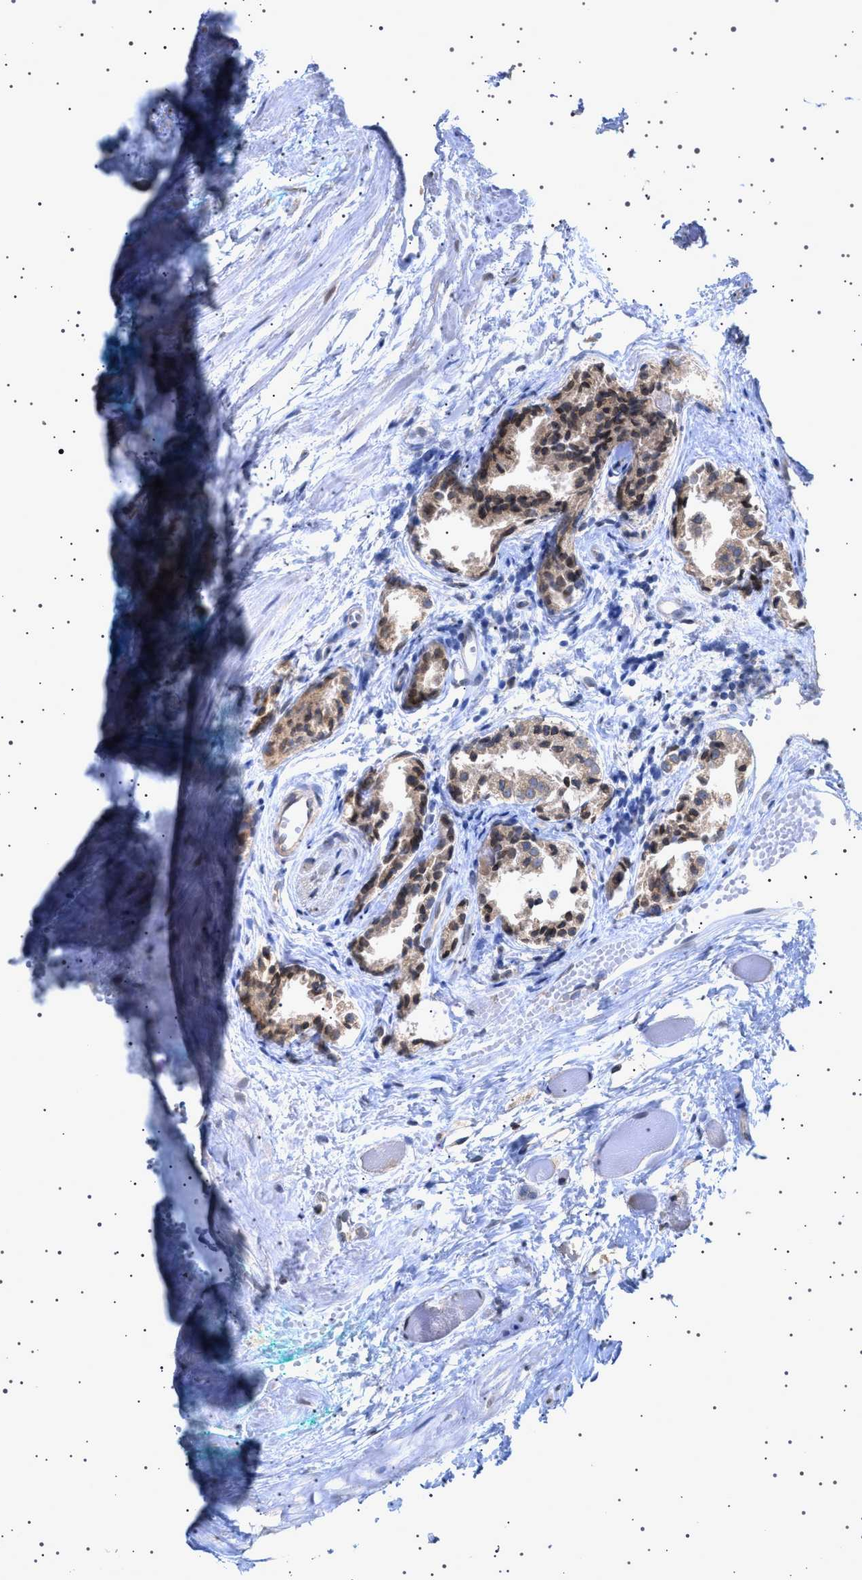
{"staining": {"intensity": "moderate", "quantity": "25%-75%", "location": "cytoplasmic/membranous,nuclear"}, "tissue": "prostate cancer", "cell_type": "Tumor cells", "image_type": "cancer", "snomed": [{"axis": "morphology", "description": "Adenocarcinoma, Low grade"}, {"axis": "topography", "description": "Prostate"}], "caption": "IHC (DAB (3,3'-diaminobenzidine)) staining of prostate cancer exhibits moderate cytoplasmic/membranous and nuclear protein staining in approximately 25%-75% of tumor cells.", "gene": "NUP93", "patient": {"sex": "male", "age": 57}}